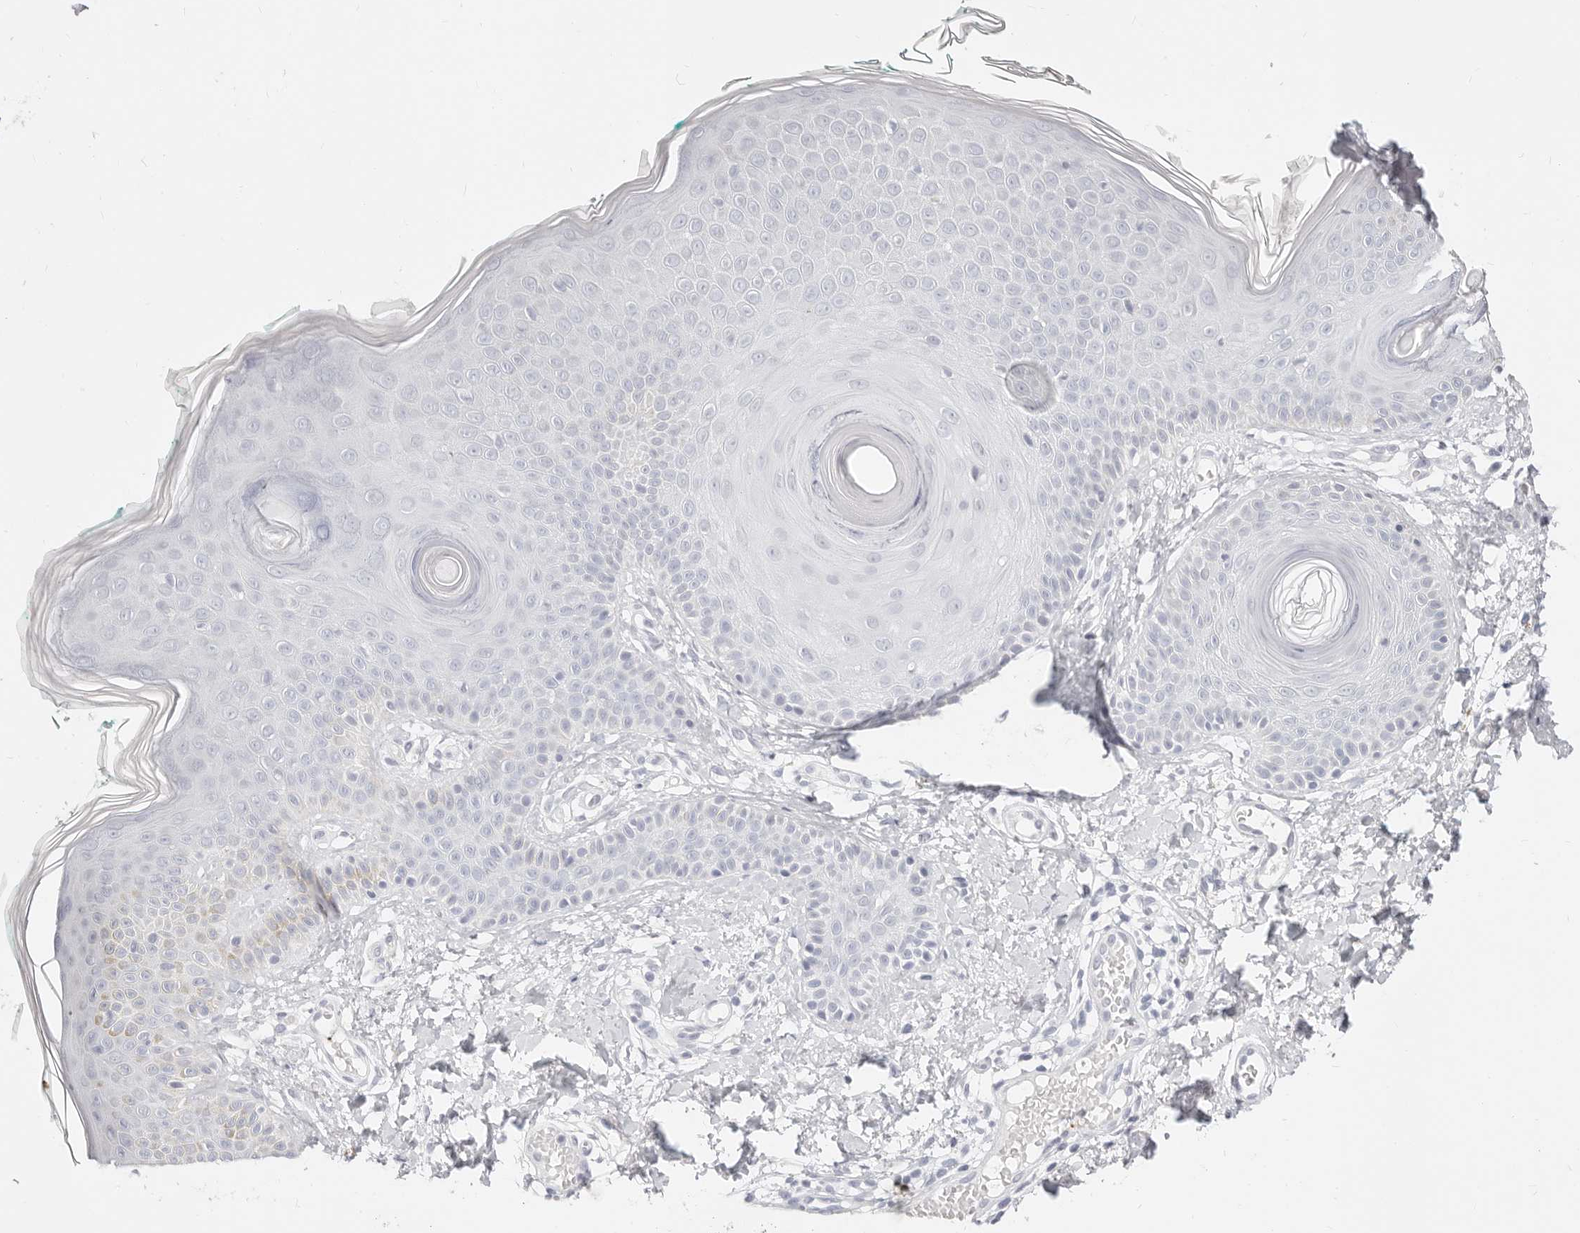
{"staining": {"intensity": "negative", "quantity": "none", "location": "none"}, "tissue": "skin", "cell_type": "Fibroblasts", "image_type": "normal", "snomed": [{"axis": "morphology", "description": "Normal tissue, NOS"}, {"axis": "topography", "description": "Skin"}], "caption": "Skin stained for a protein using immunohistochemistry (IHC) exhibits no staining fibroblasts.", "gene": "CAMP", "patient": {"sex": "male", "age": 37}}